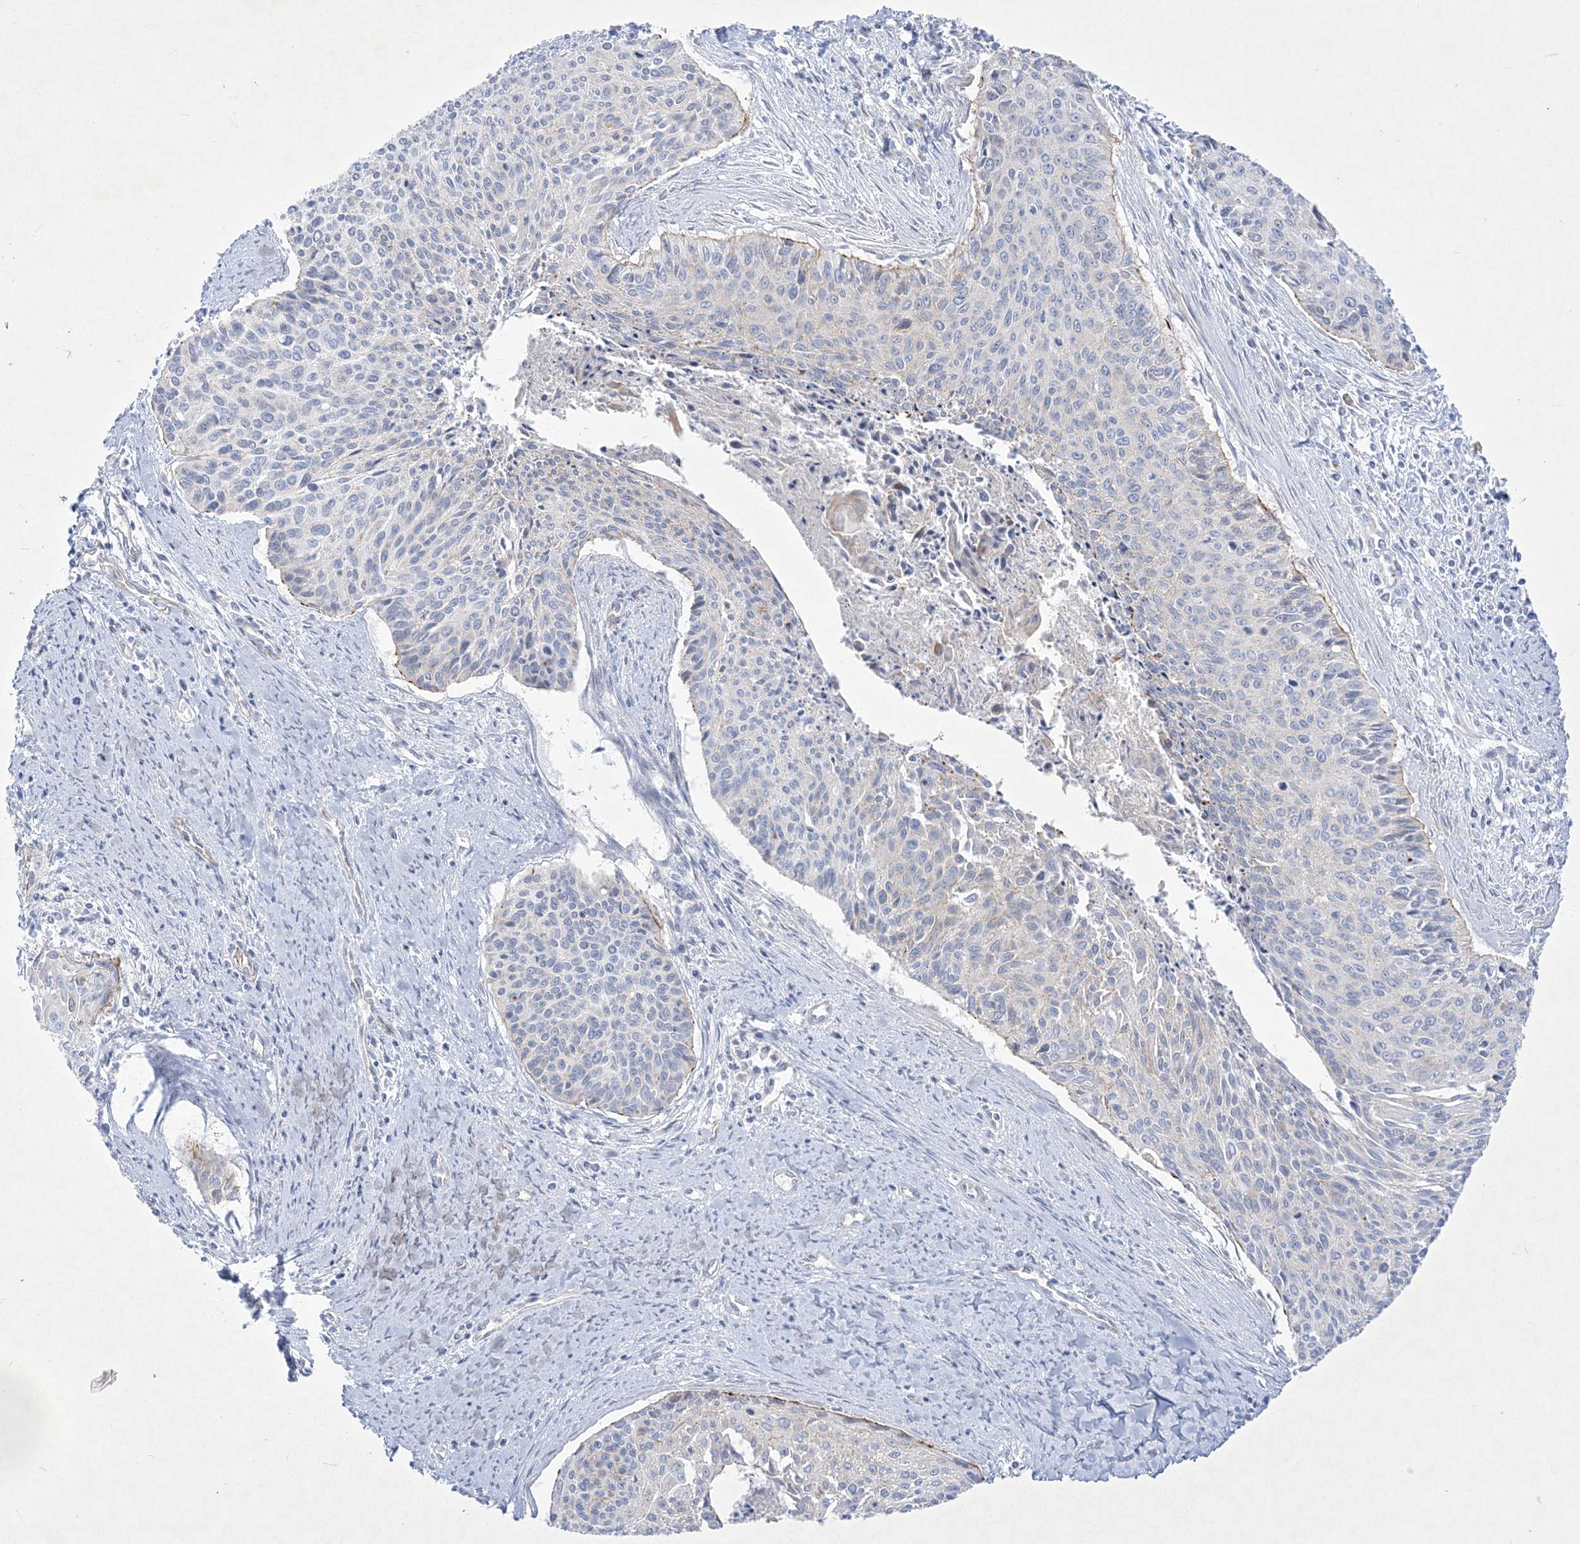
{"staining": {"intensity": "moderate", "quantity": "<25%", "location": "cytoplasmic/membranous"}, "tissue": "cervical cancer", "cell_type": "Tumor cells", "image_type": "cancer", "snomed": [{"axis": "morphology", "description": "Squamous cell carcinoma, NOS"}, {"axis": "topography", "description": "Cervix"}], "caption": "Immunohistochemistry histopathology image of neoplastic tissue: human cervical squamous cell carcinoma stained using immunohistochemistry displays low levels of moderate protein expression localized specifically in the cytoplasmic/membranous of tumor cells, appearing as a cytoplasmic/membranous brown color.", "gene": "B3GNT7", "patient": {"sex": "female", "age": 55}}